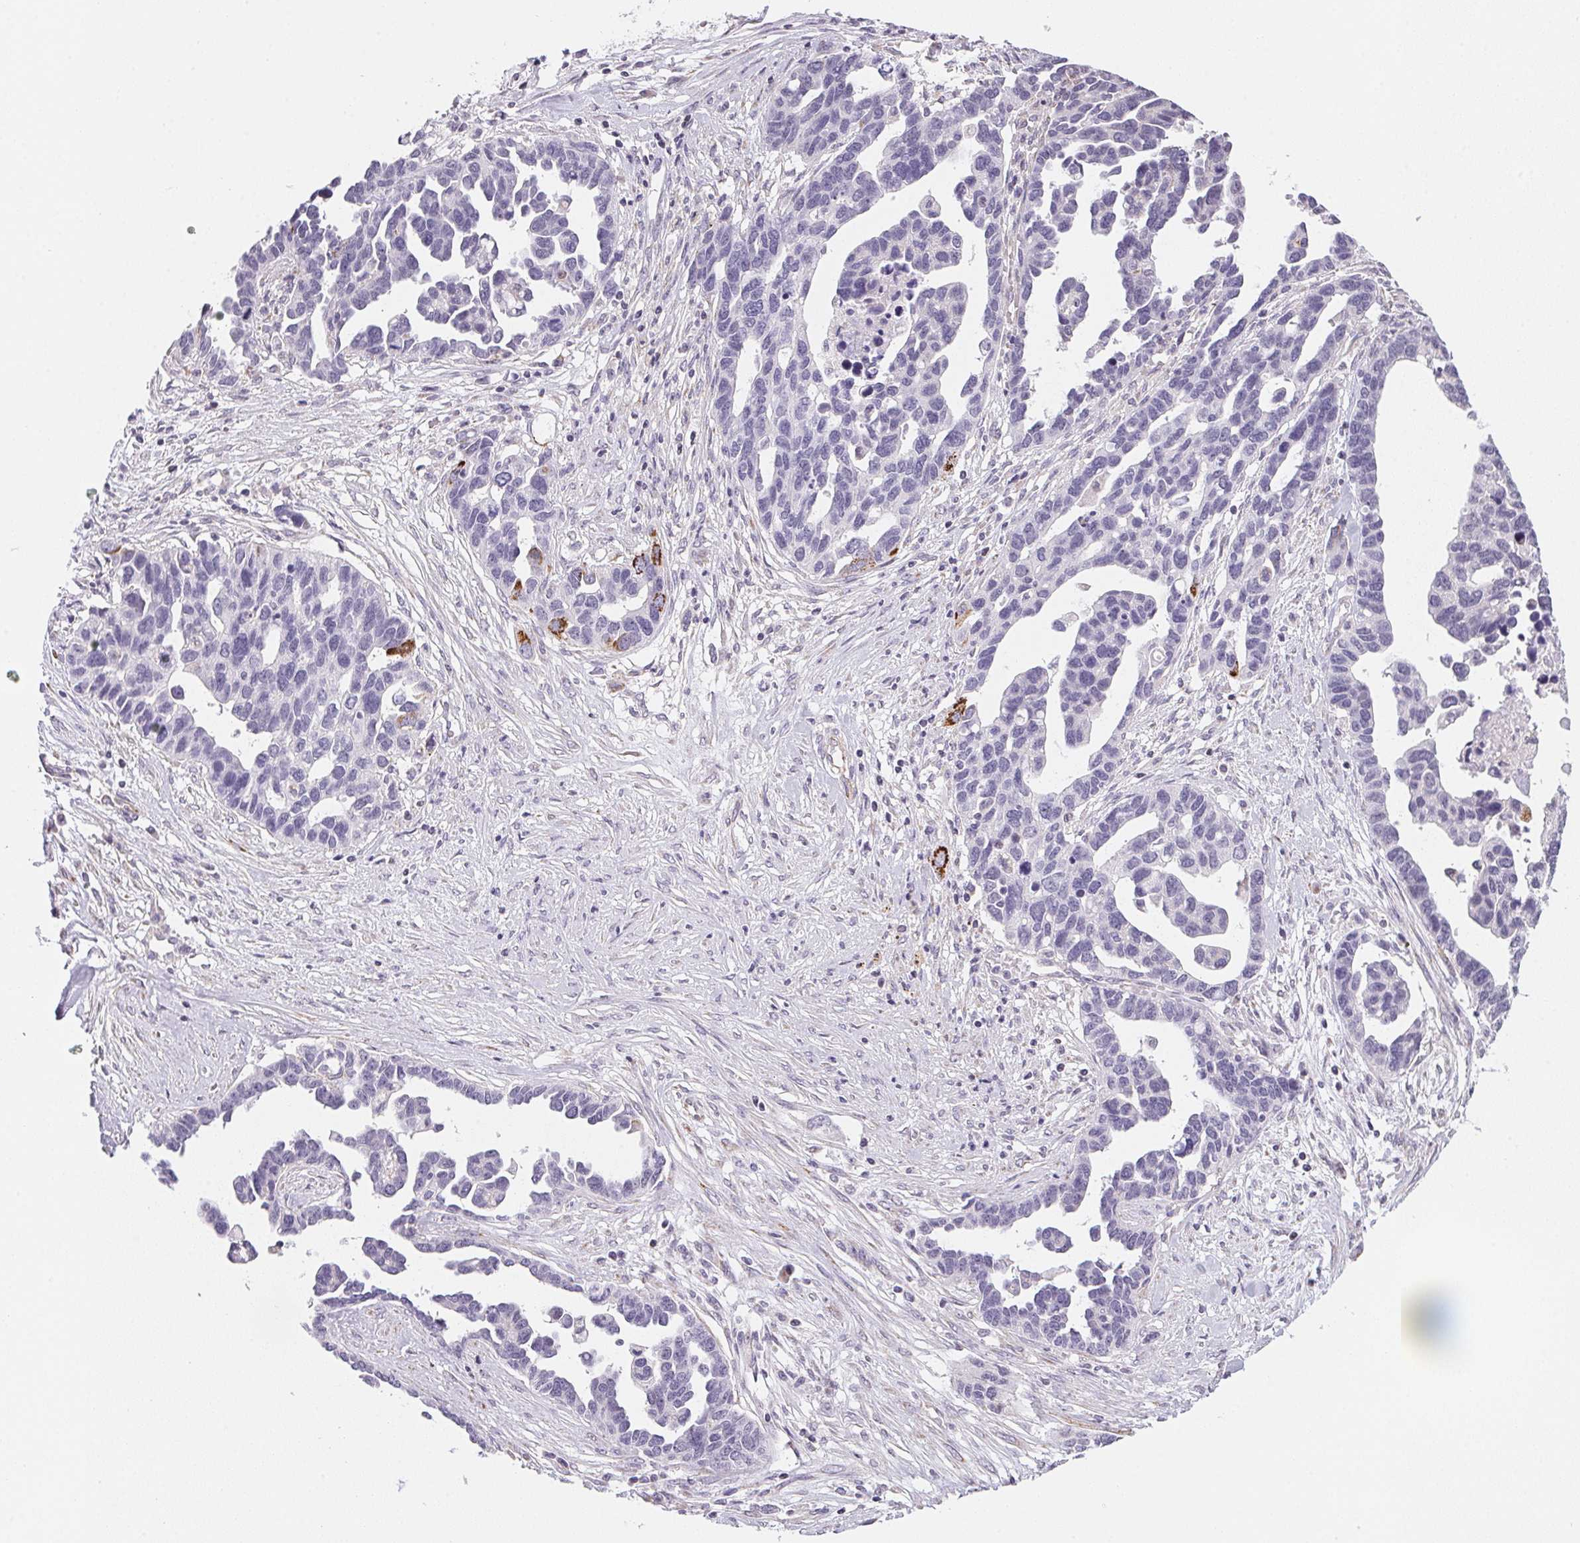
{"staining": {"intensity": "moderate", "quantity": "<25%", "location": "cytoplasmic/membranous"}, "tissue": "ovarian cancer", "cell_type": "Tumor cells", "image_type": "cancer", "snomed": [{"axis": "morphology", "description": "Cystadenocarcinoma, serous, NOS"}, {"axis": "topography", "description": "Ovary"}], "caption": "Immunohistochemistry of ovarian serous cystadenocarcinoma displays low levels of moderate cytoplasmic/membranous staining in about <25% of tumor cells.", "gene": "GIPC2", "patient": {"sex": "female", "age": 54}}